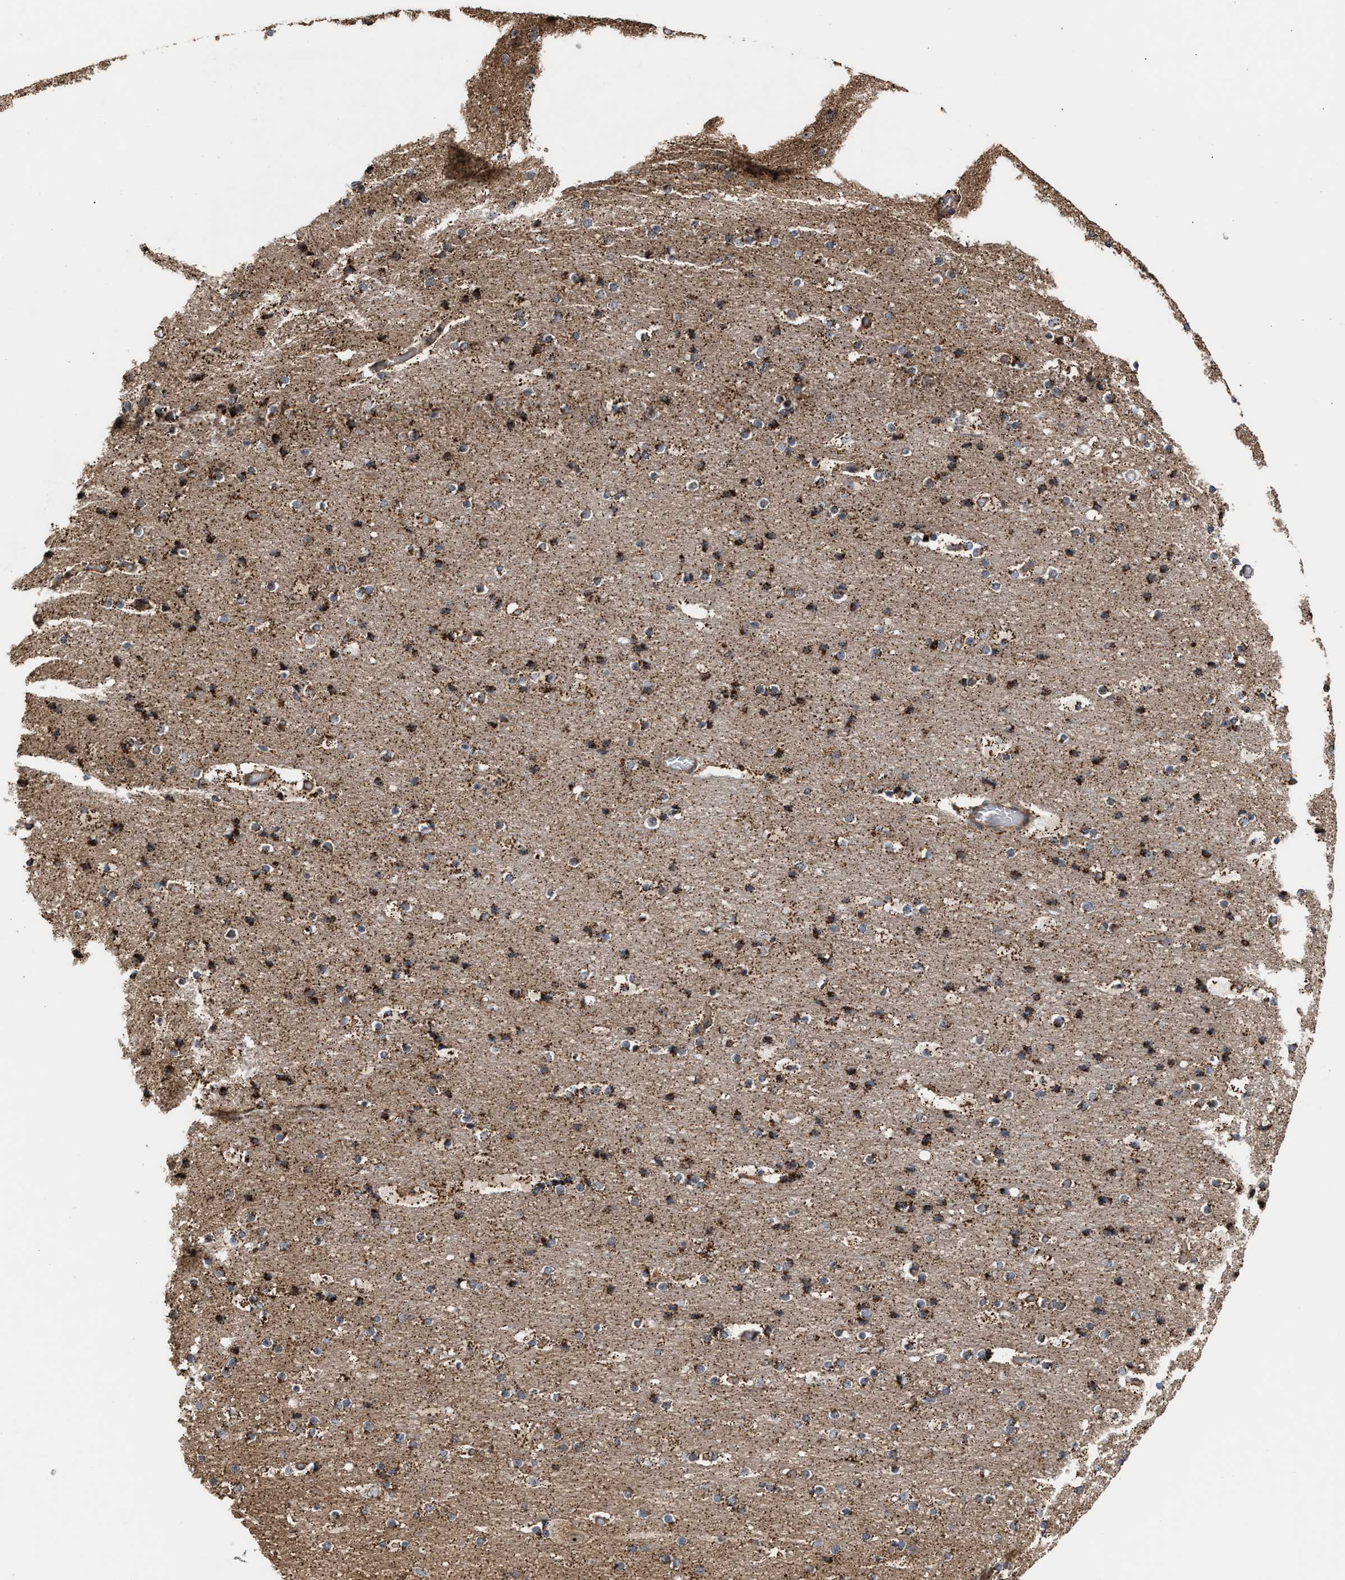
{"staining": {"intensity": "moderate", "quantity": ">75%", "location": "cytoplasmic/membranous"}, "tissue": "cerebral cortex", "cell_type": "Endothelial cells", "image_type": "normal", "snomed": [{"axis": "morphology", "description": "Normal tissue, NOS"}, {"axis": "topography", "description": "Cerebral cortex"}], "caption": "IHC photomicrograph of normal cerebral cortex: human cerebral cortex stained using immunohistochemistry reveals medium levels of moderate protein expression localized specifically in the cytoplasmic/membranous of endothelial cells, appearing as a cytoplasmic/membranous brown color.", "gene": "EXOSC2", "patient": {"sex": "male", "age": 57}}